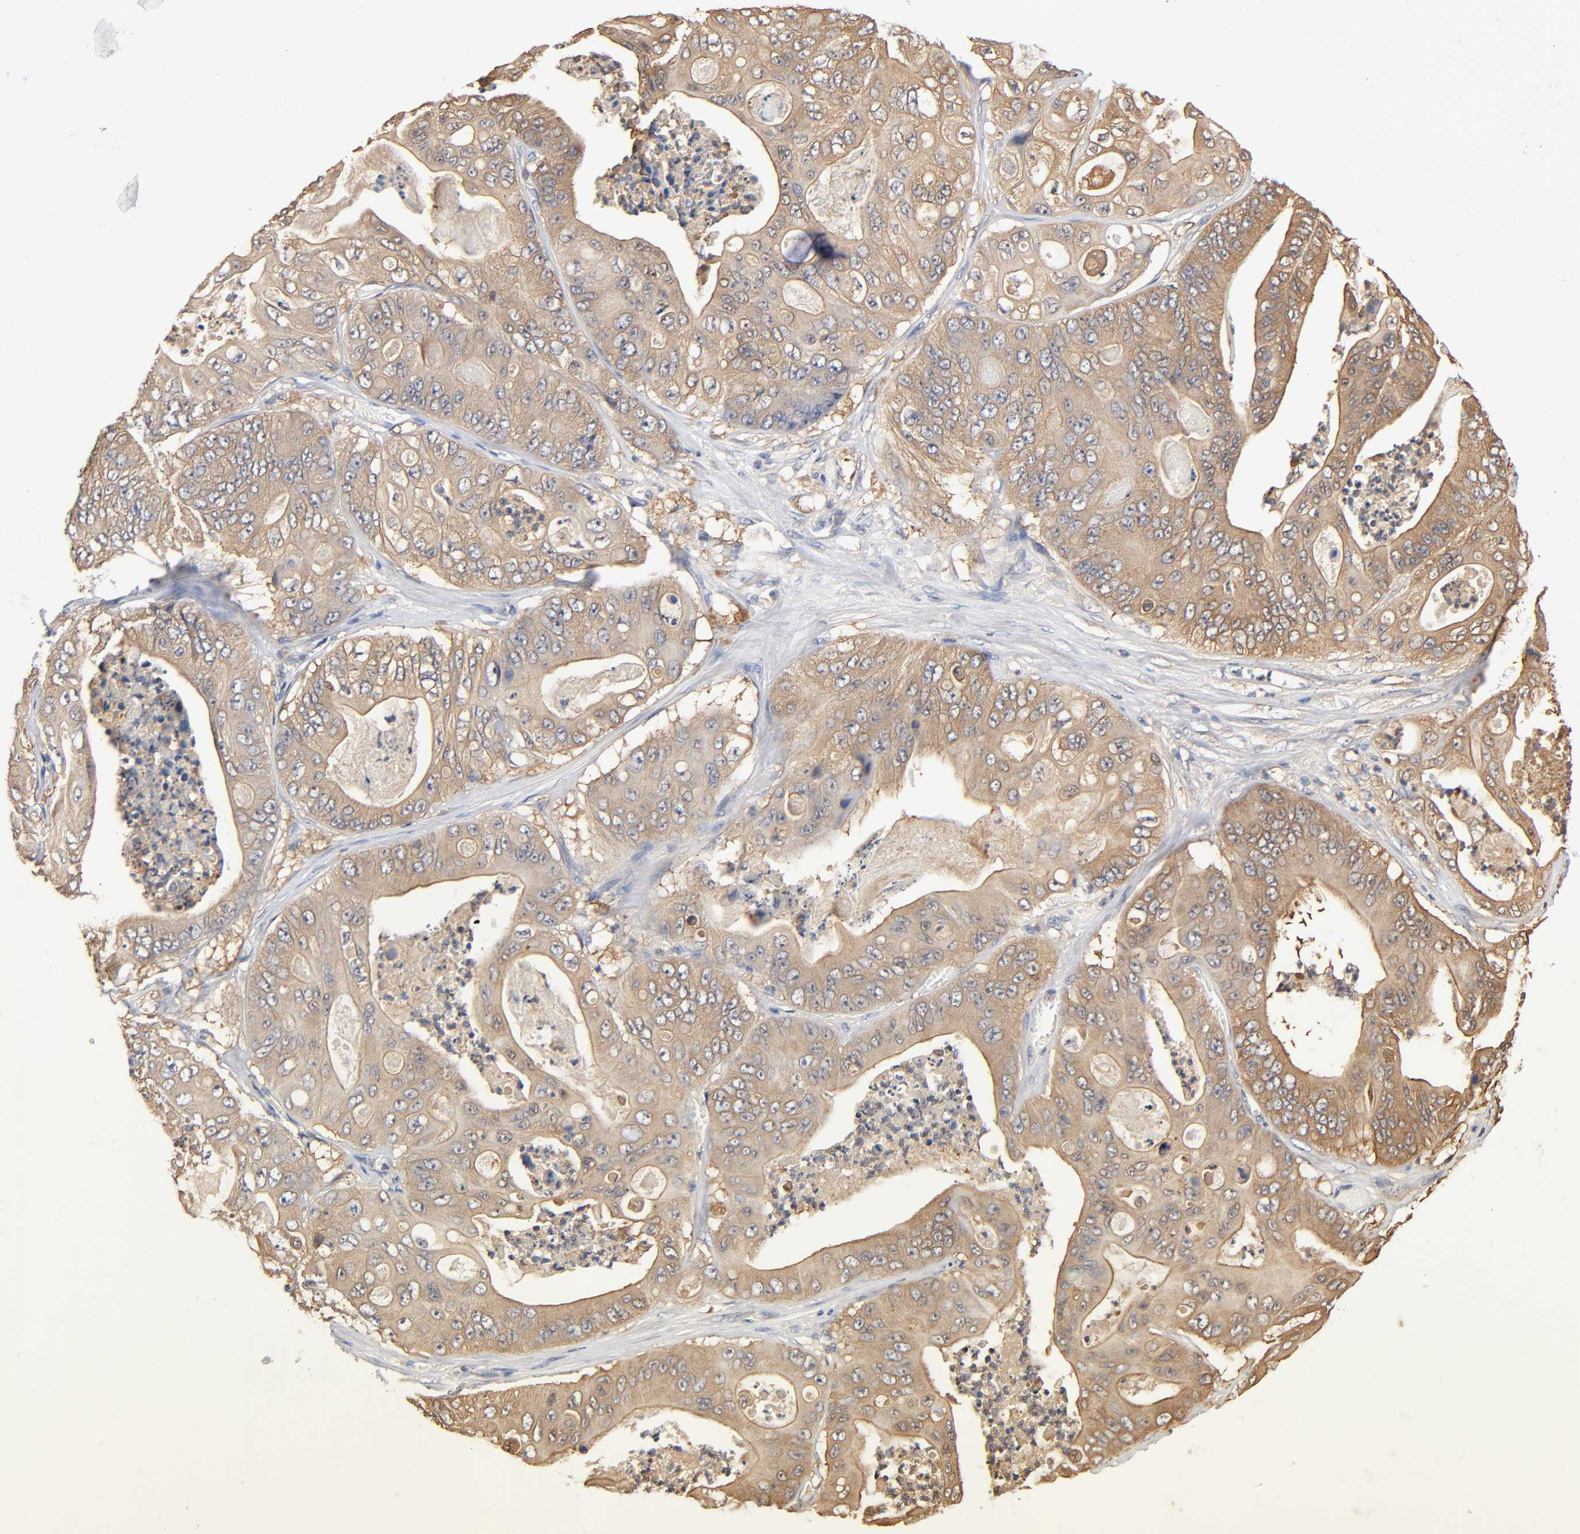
{"staining": {"intensity": "moderate", "quantity": ">75%", "location": "cytoplasmic/membranous"}, "tissue": "stomach cancer", "cell_type": "Tumor cells", "image_type": "cancer", "snomed": [{"axis": "morphology", "description": "Adenocarcinoma, NOS"}, {"axis": "topography", "description": "Stomach"}], "caption": "Protein staining of stomach cancer tissue demonstrates moderate cytoplasmic/membranous staining in approximately >75% of tumor cells. The staining was performed using DAB (3,3'-diaminobenzidine), with brown indicating positive protein expression. Nuclei are stained blue with hematoxylin.", "gene": "ALDOA", "patient": {"sex": "female", "age": 73}}